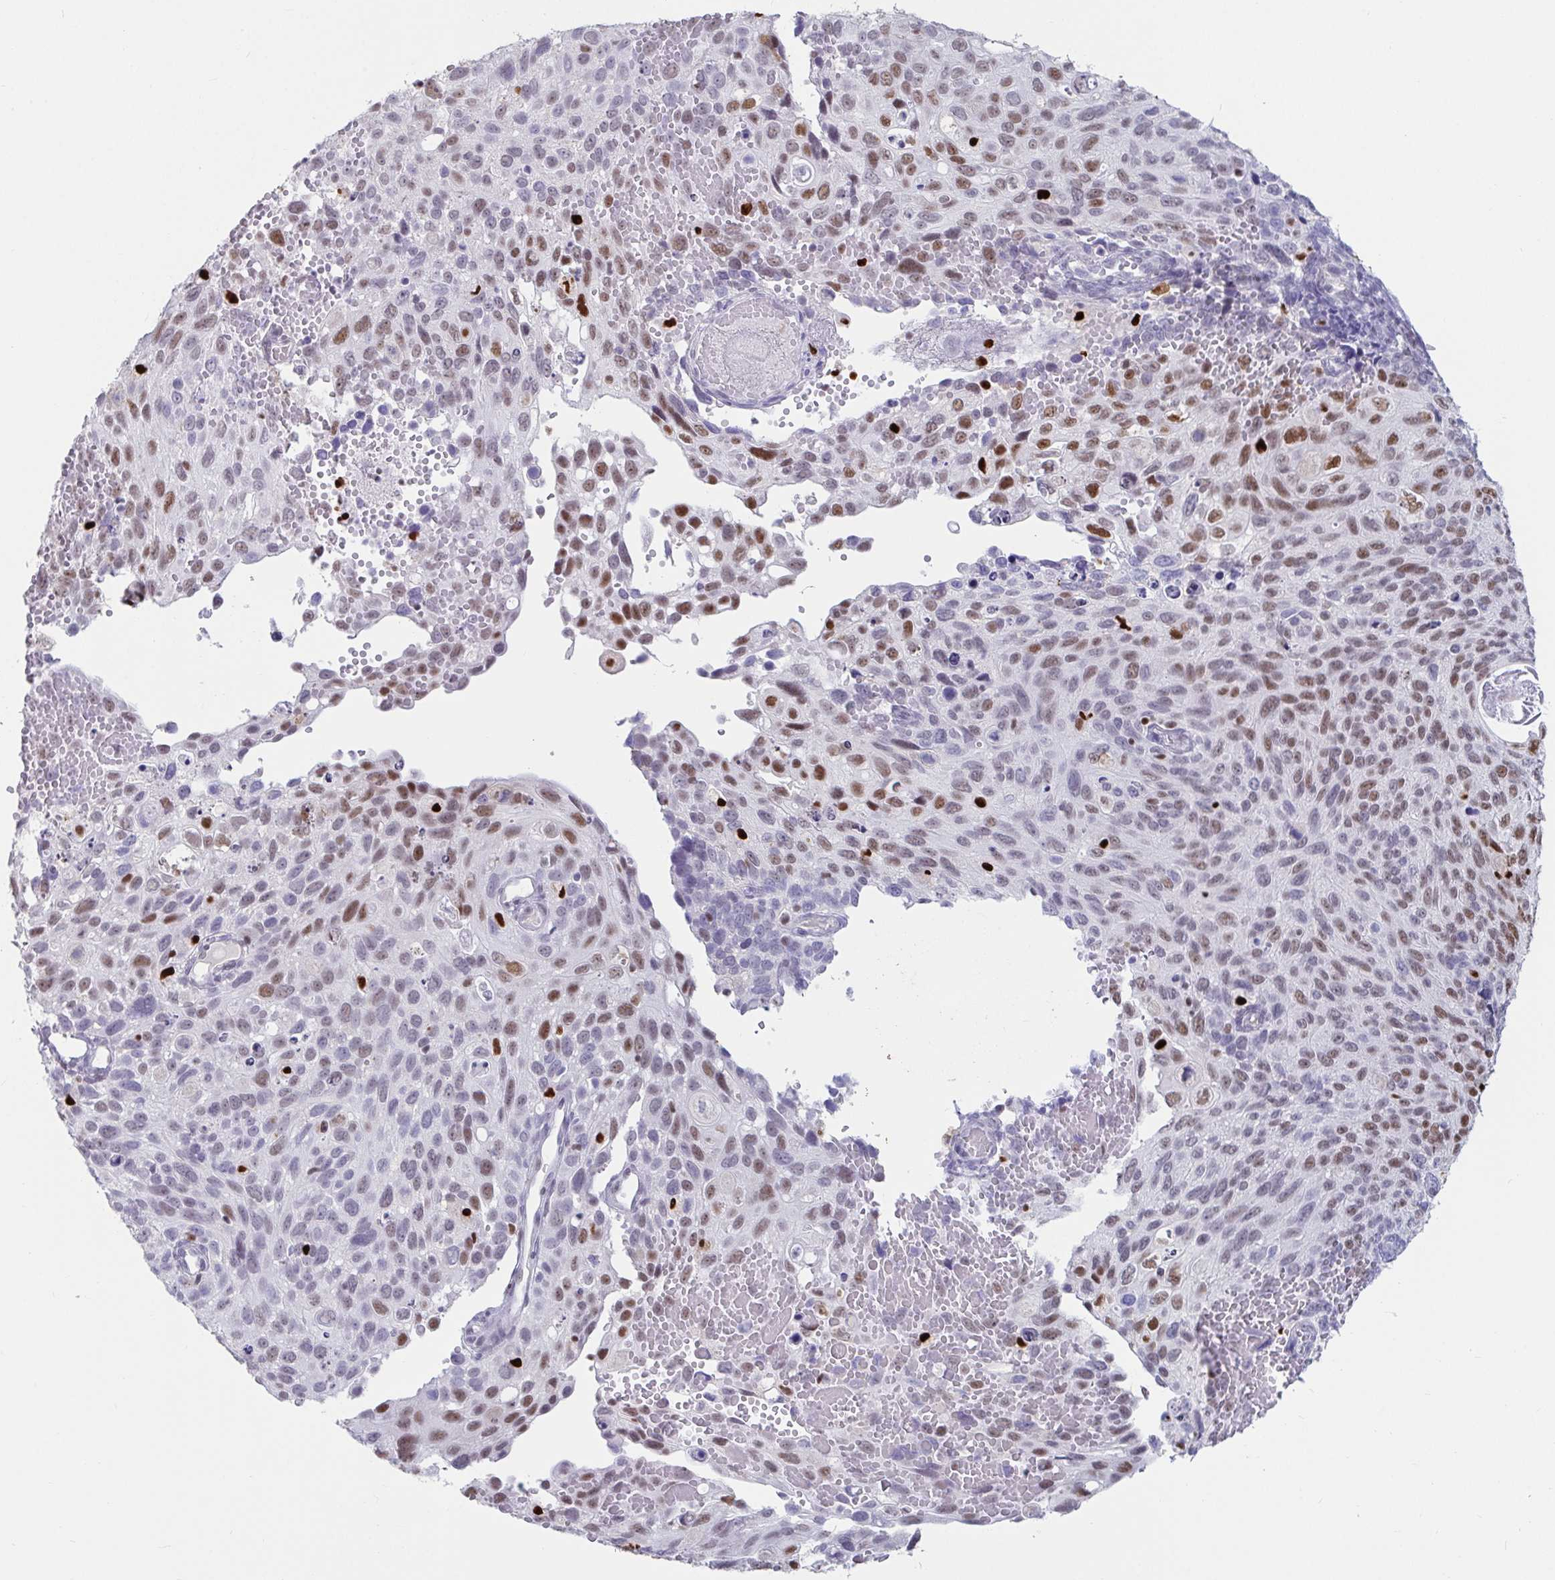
{"staining": {"intensity": "strong", "quantity": "25%-75%", "location": "nuclear"}, "tissue": "cervical cancer", "cell_type": "Tumor cells", "image_type": "cancer", "snomed": [{"axis": "morphology", "description": "Squamous cell carcinoma, NOS"}, {"axis": "topography", "description": "Cervix"}], "caption": "Immunohistochemistry (IHC) (DAB) staining of cervical cancer (squamous cell carcinoma) demonstrates strong nuclear protein staining in about 25%-75% of tumor cells. Nuclei are stained in blue.", "gene": "ZNF586", "patient": {"sex": "female", "age": 70}}